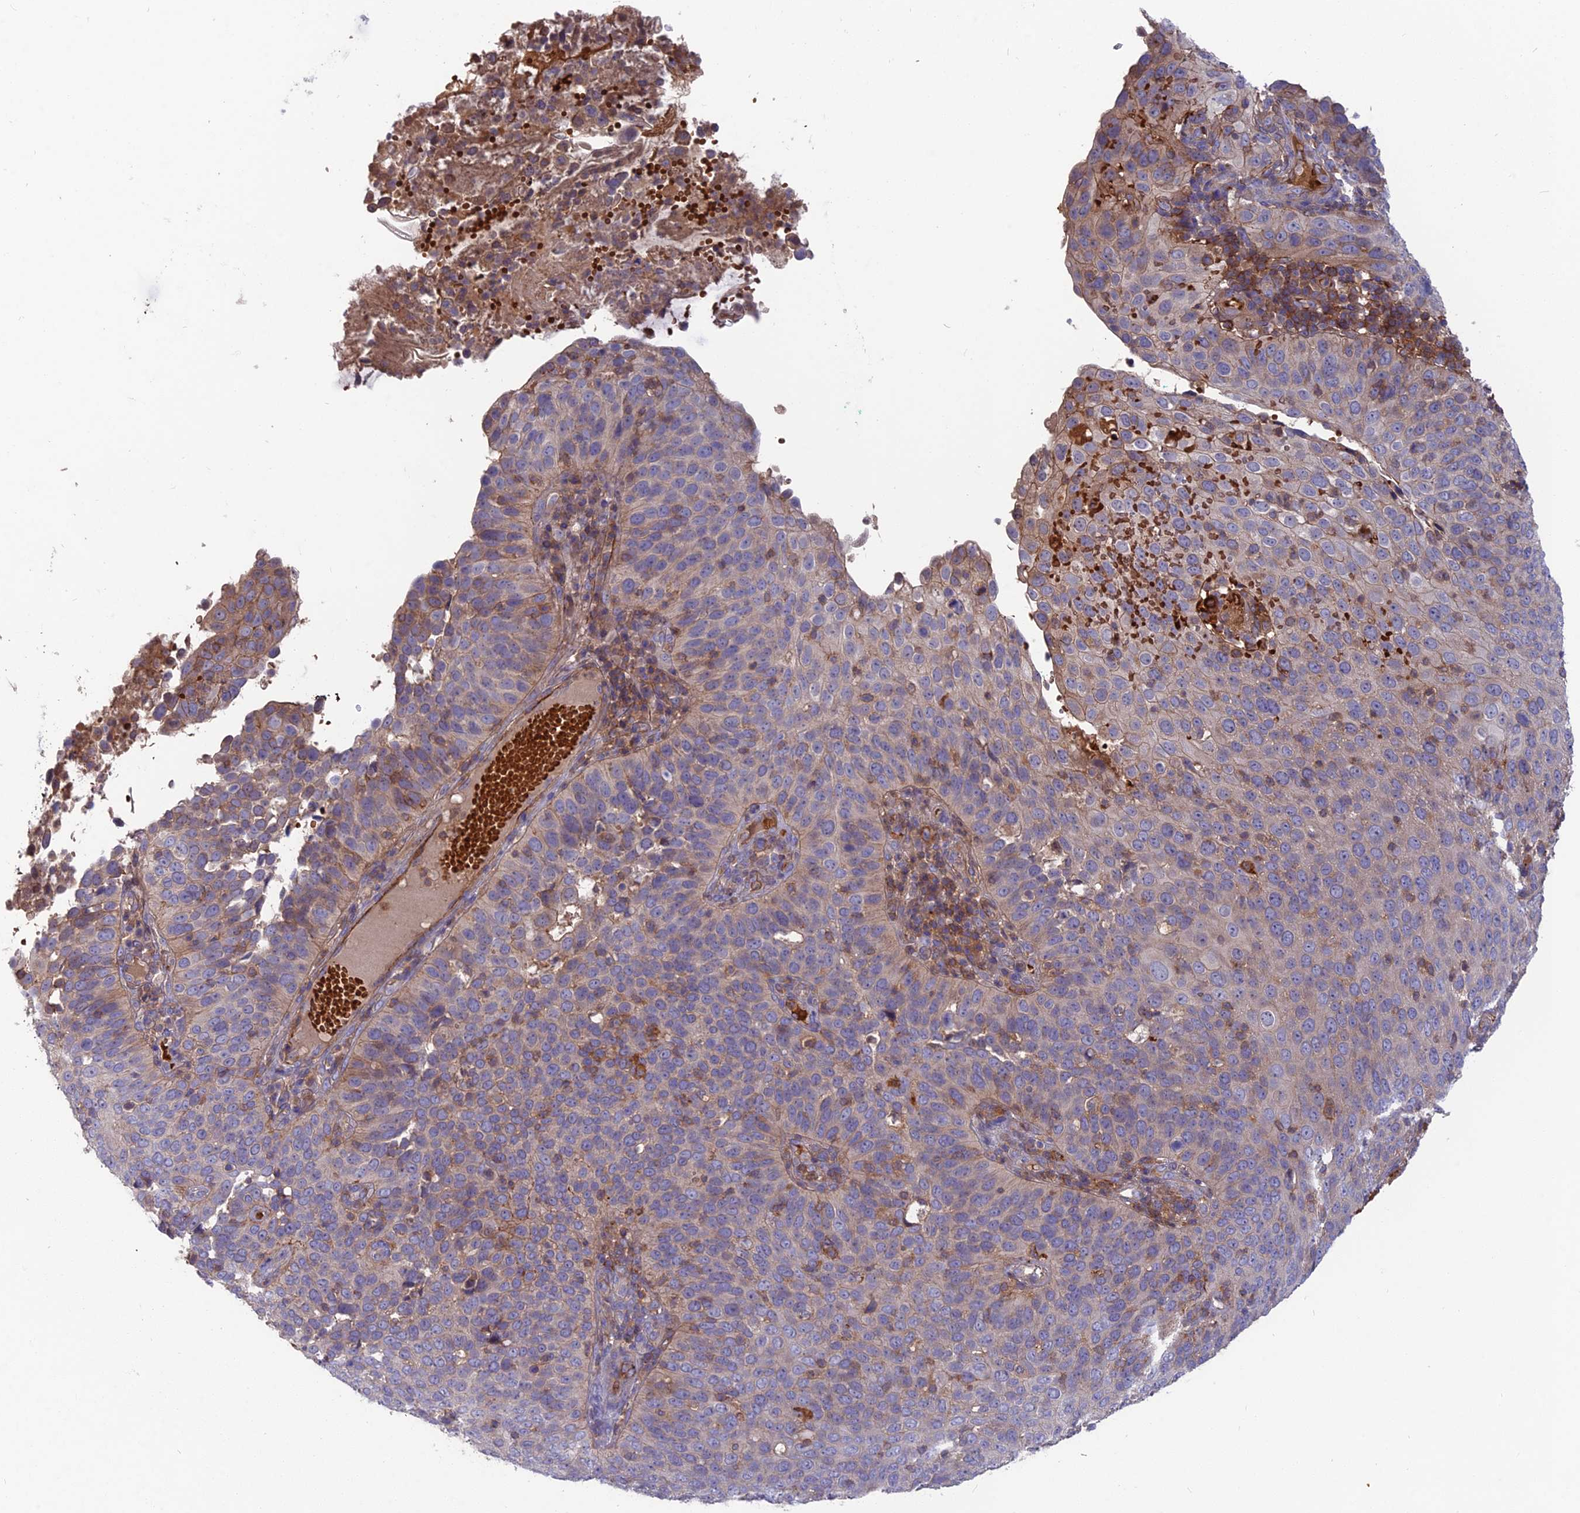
{"staining": {"intensity": "weak", "quantity": "<25%", "location": "cytoplasmic/membranous"}, "tissue": "cervical cancer", "cell_type": "Tumor cells", "image_type": "cancer", "snomed": [{"axis": "morphology", "description": "Squamous cell carcinoma, NOS"}, {"axis": "topography", "description": "Cervix"}], "caption": "The immunohistochemistry photomicrograph has no significant positivity in tumor cells of cervical cancer tissue.", "gene": "CPNE7", "patient": {"sex": "female", "age": 36}}